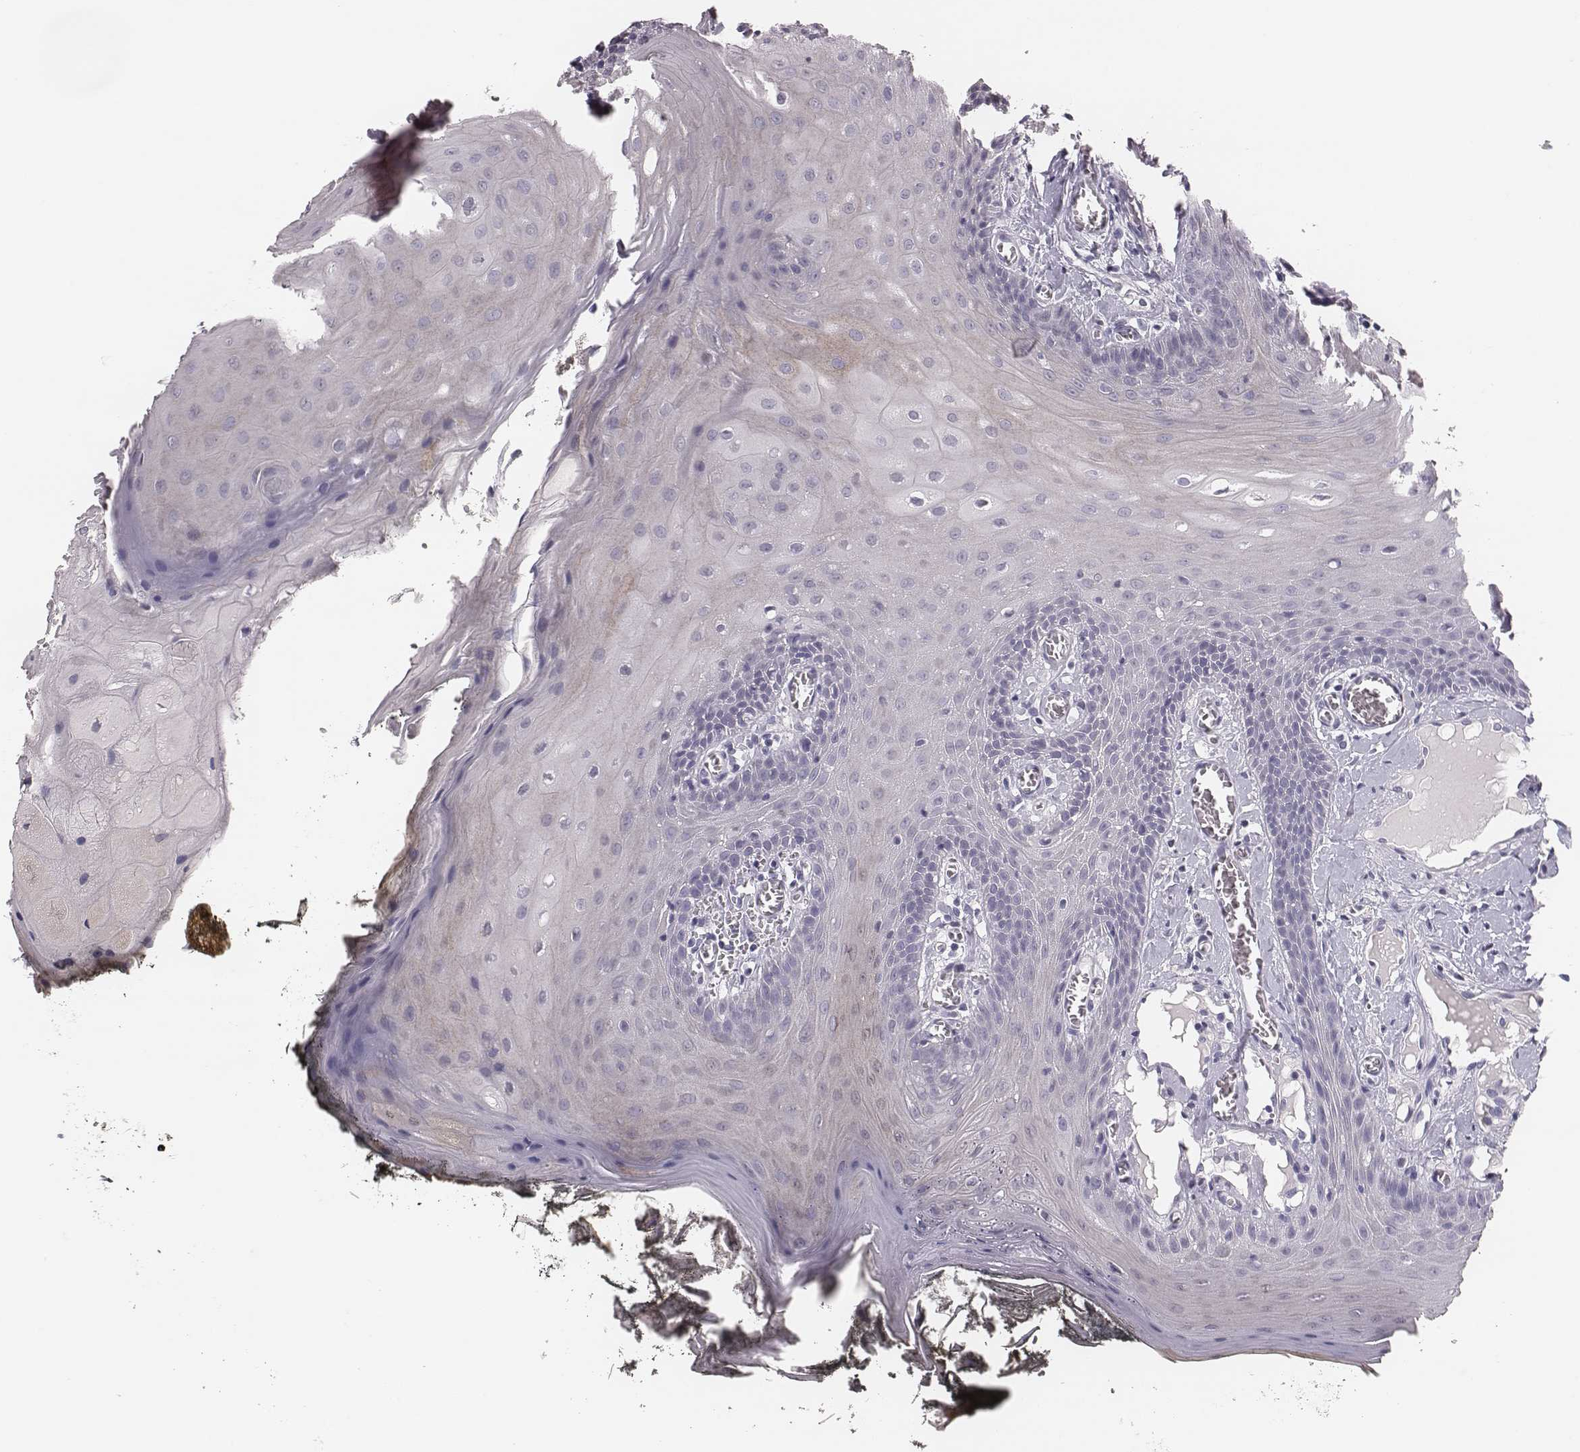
{"staining": {"intensity": "negative", "quantity": "none", "location": "none"}, "tissue": "oral mucosa", "cell_type": "Squamous epithelial cells", "image_type": "normal", "snomed": [{"axis": "morphology", "description": "Normal tissue, NOS"}, {"axis": "topography", "description": "Oral tissue"}], "caption": "Human oral mucosa stained for a protein using immunohistochemistry (IHC) reveals no staining in squamous epithelial cells.", "gene": "CSHL1", "patient": {"sex": "male", "age": 9}}